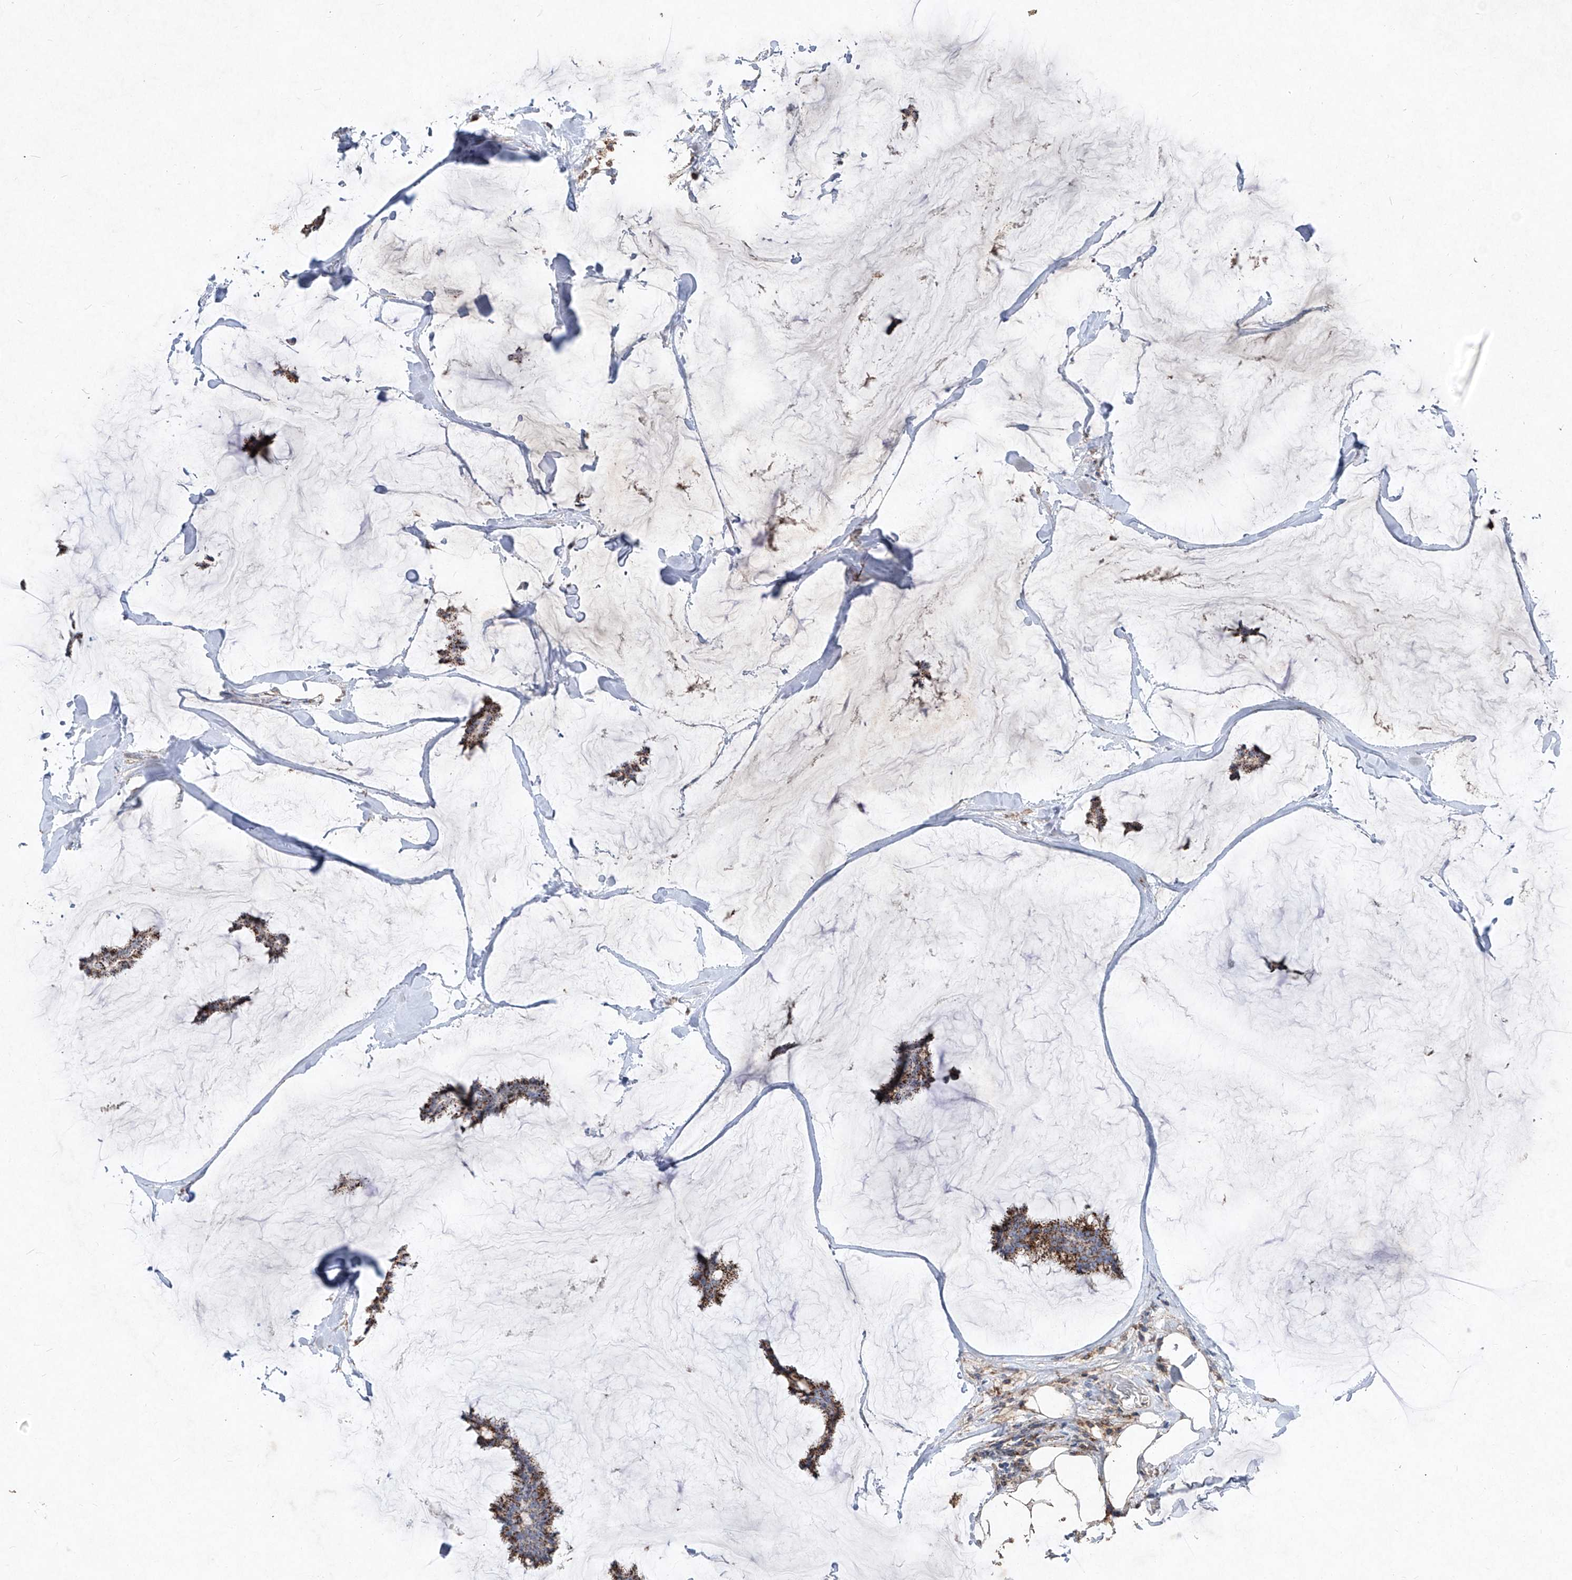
{"staining": {"intensity": "strong", "quantity": ">75%", "location": "cytoplasmic/membranous"}, "tissue": "breast cancer", "cell_type": "Tumor cells", "image_type": "cancer", "snomed": [{"axis": "morphology", "description": "Duct carcinoma"}, {"axis": "topography", "description": "Breast"}], "caption": "The image displays a brown stain indicating the presence of a protein in the cytoplasmic/membranous of tumor cells in breast cancer (infiltrating ductal carcinoma).", "gene": "ABCD3", "patient": {"sex": "female", "age": 93}}